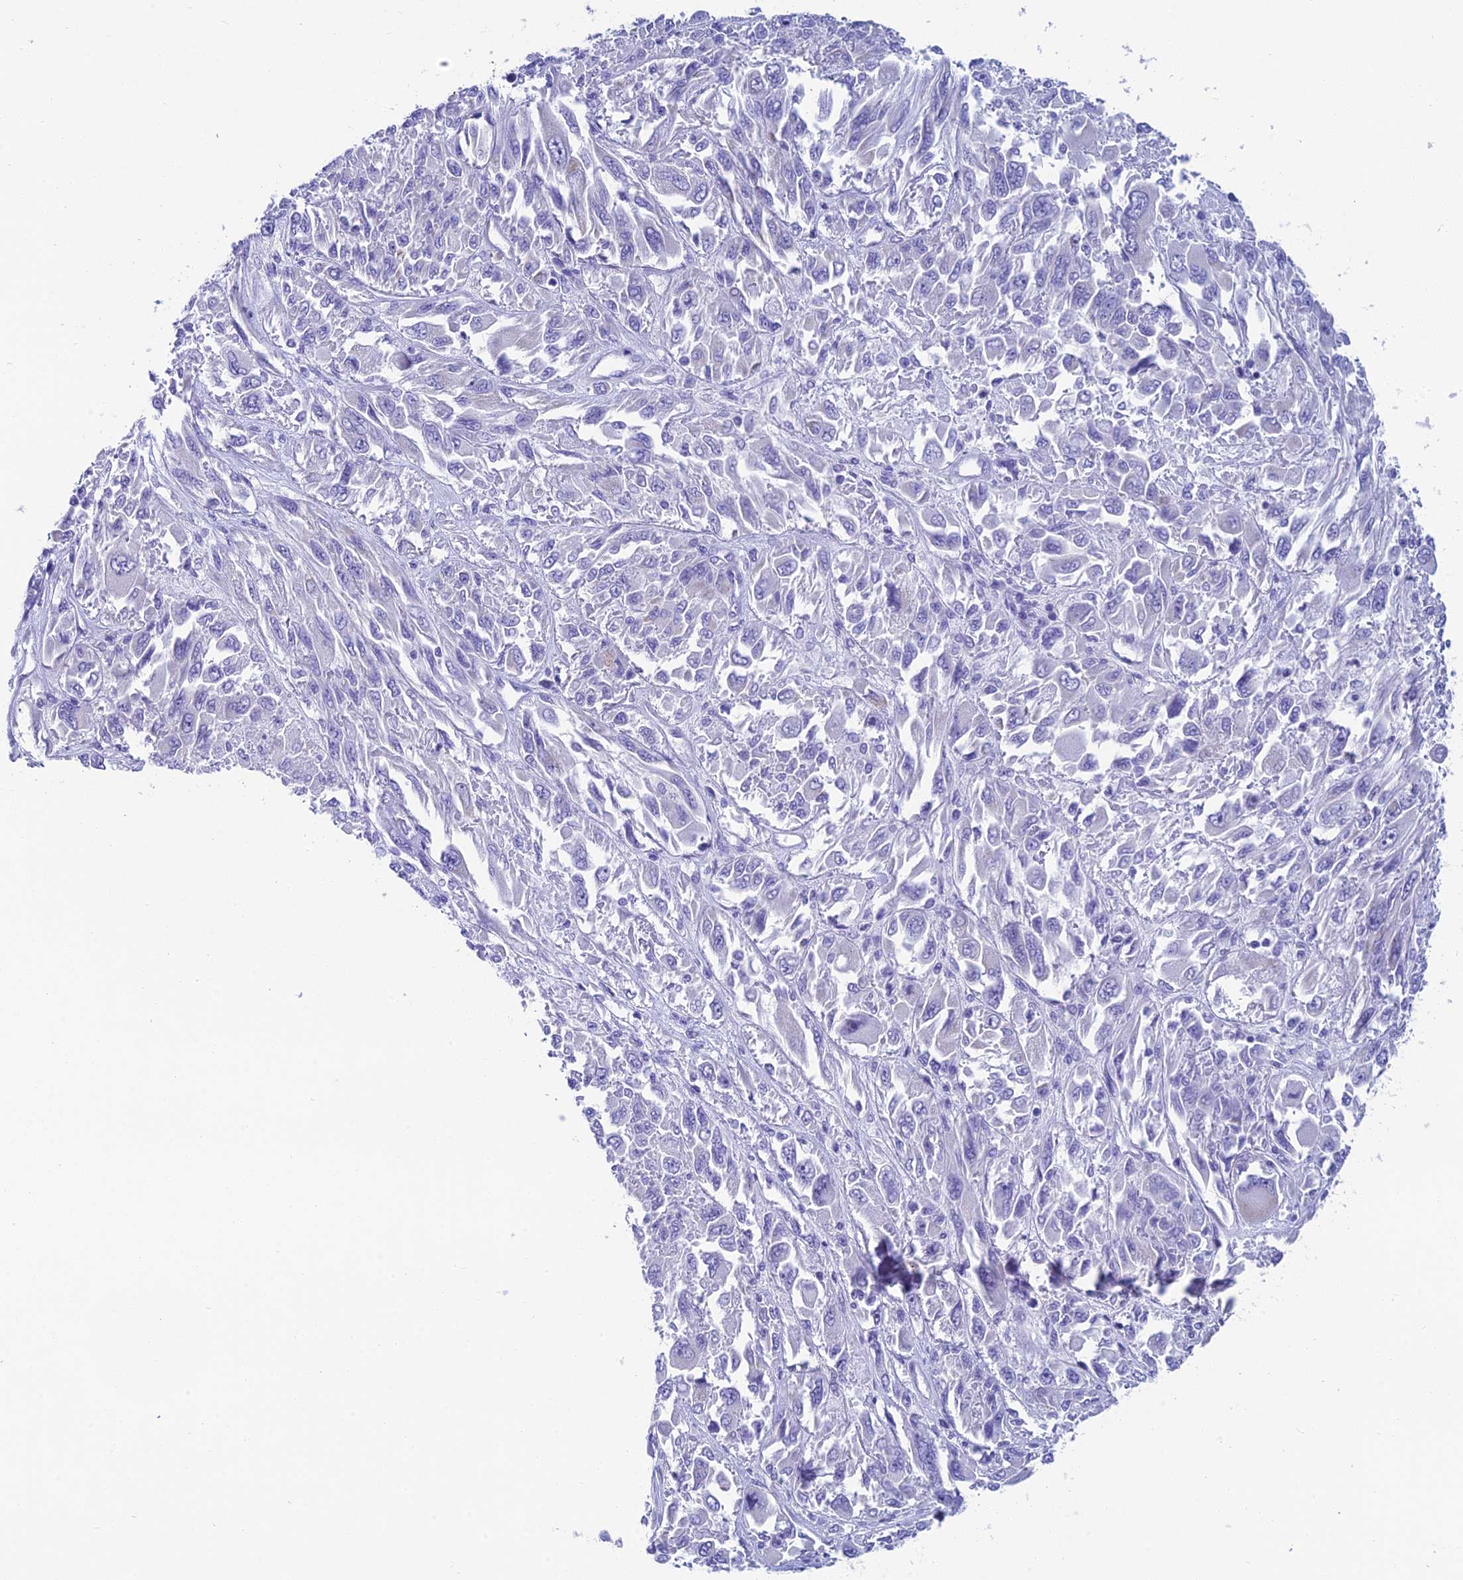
{"staining": {"intensity": "negative", "quantity": "none", "location": "none"}, "tissue": "melanoma", "cell_type": "Tumor cells", "image_type": "cancer", "snomed": [{"axis": "morphology", "description": "Malignant melanoma, NOS"}, {"axis": "topography", "description": "Skin"}], "caption": "Immunohistochemistry of human melanoma shows no staining in tumor cells.", "gene": "REEP4", "patient": {"sex": "female", "age": 91}}